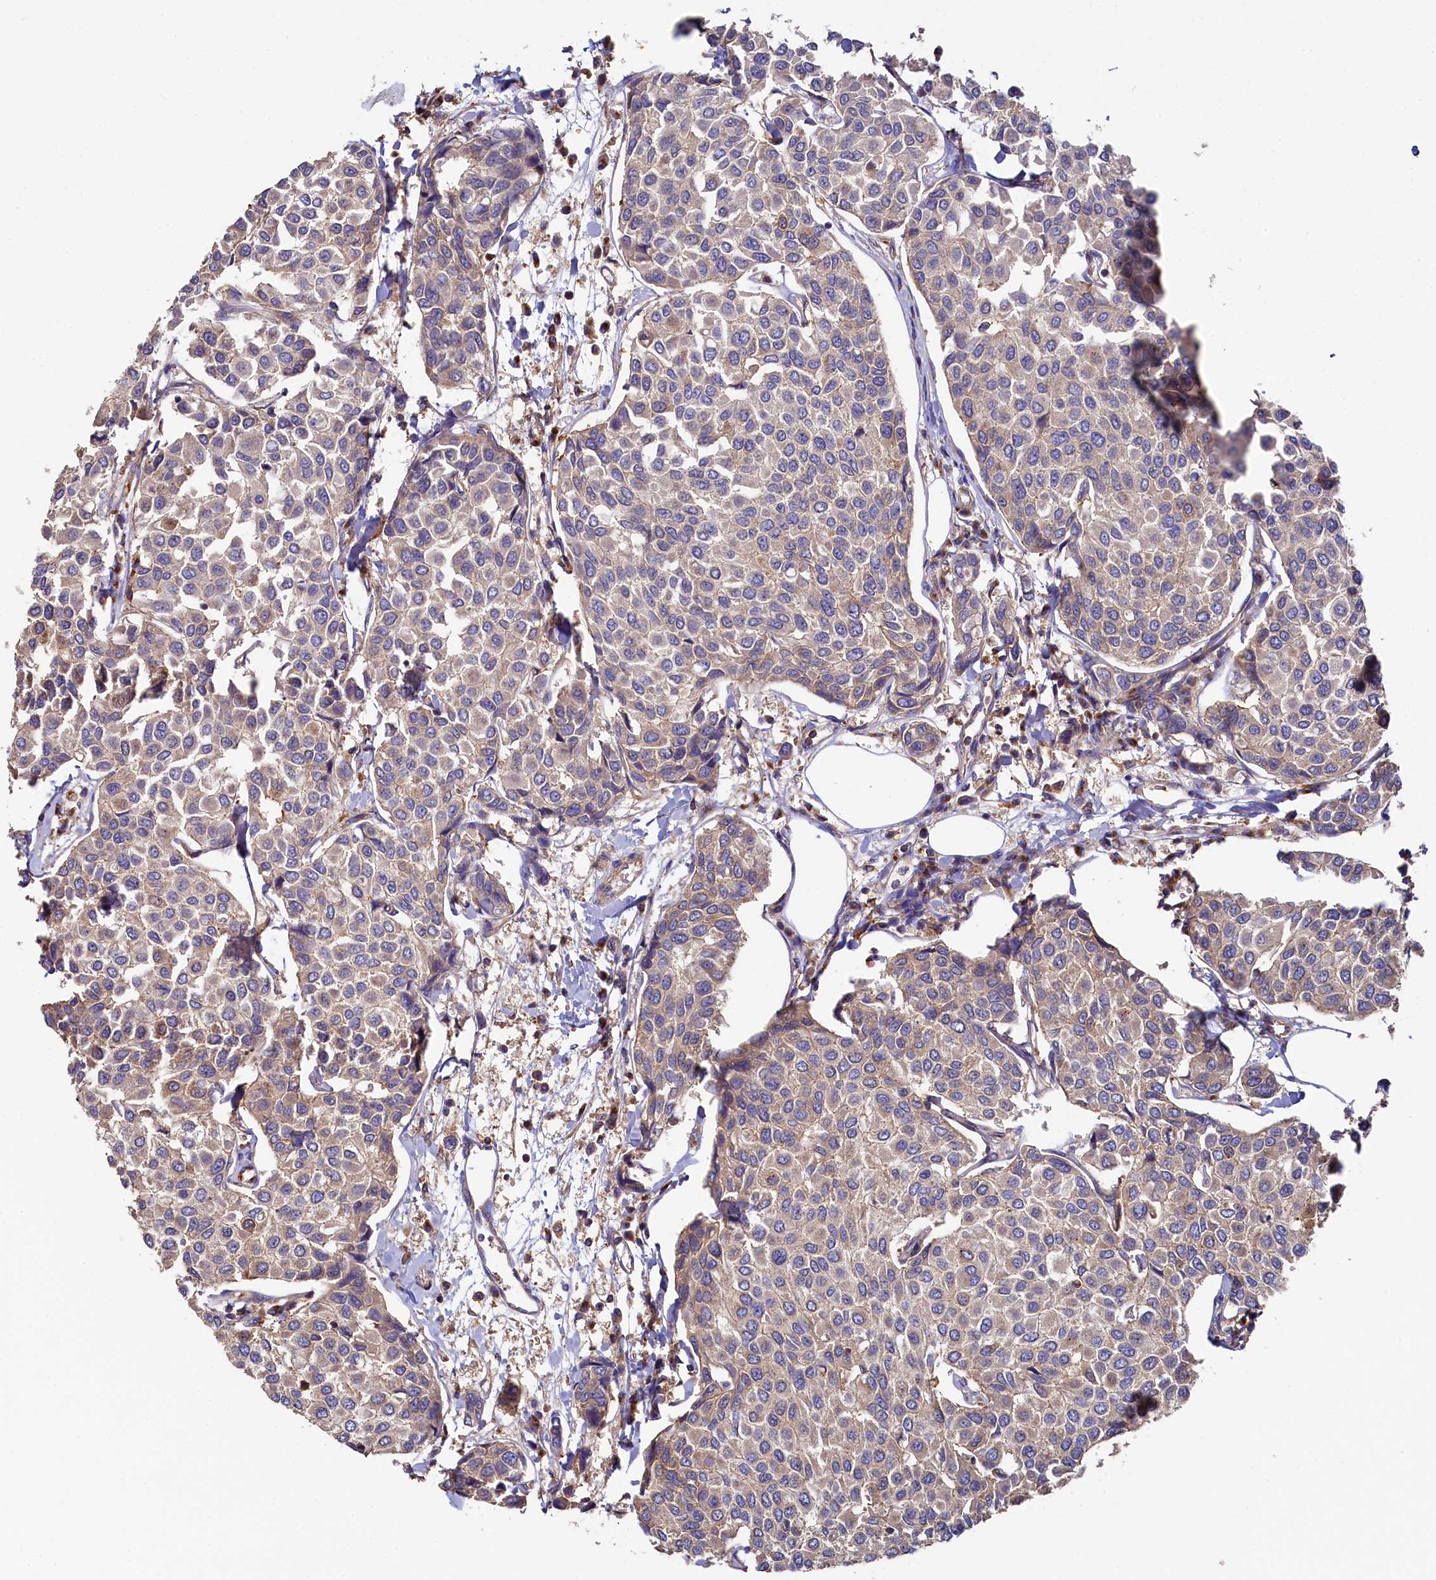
{"staining": {"intensity": "weak", "quantity": "<25%", "location": "cytoplasmic/membranous"}, "tissue": "breast cancer", "cell_type": "Tumor cells", "image_type": "cancer", "snomed": [{"axis": "morphology", "description": "Duct carcinoma"}, {"axis": "topography", "description": "Breast"}], "caption": "The photomicrograph reveals no staining of tumor cells in breast cancer (intraductal carcinoma).", "gene": "PPIP5K1", "patient": {"sex": "female", "age": 55}}